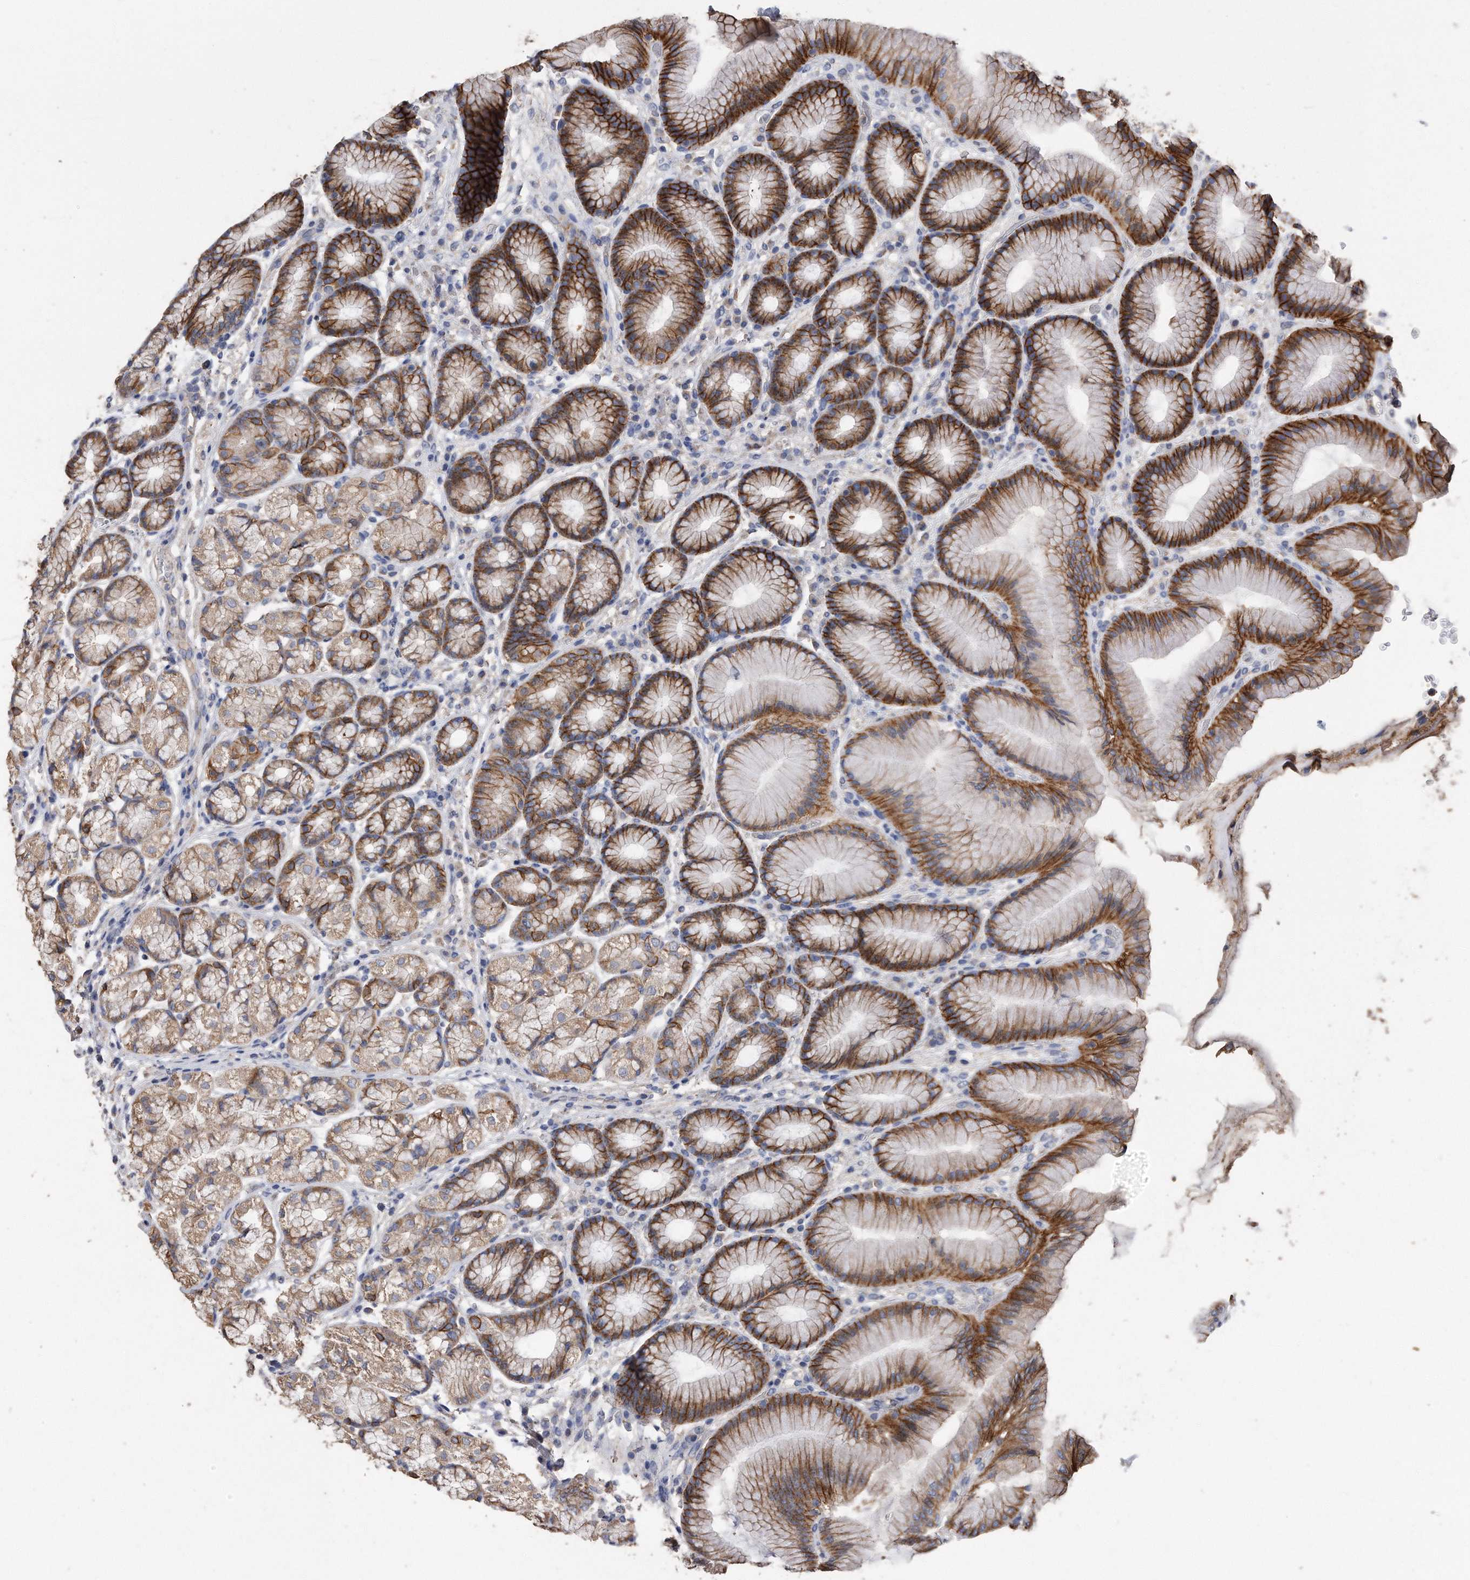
{"staining": {"intensity": "moderate", "quantity": ">75%", "location": "cytoplasmic/membranous"}, "tissue": "stomach", "cell_type": "Glandular cells", "image_type": "normal", "snomed": [{"axis": "morphology", "description": "Normal tissue, NOS"}, {"axis": "topography", "description": "Stomach"}], "caption": "The micrograph exhibits immunohistochemical staining of normal stomach. There is moderate cytoplasmic/membranous positivity is identified in approximately >75% of glandular cells.", "gene": "CDCP1", "patient": {"sex": "male", "age": 57}}